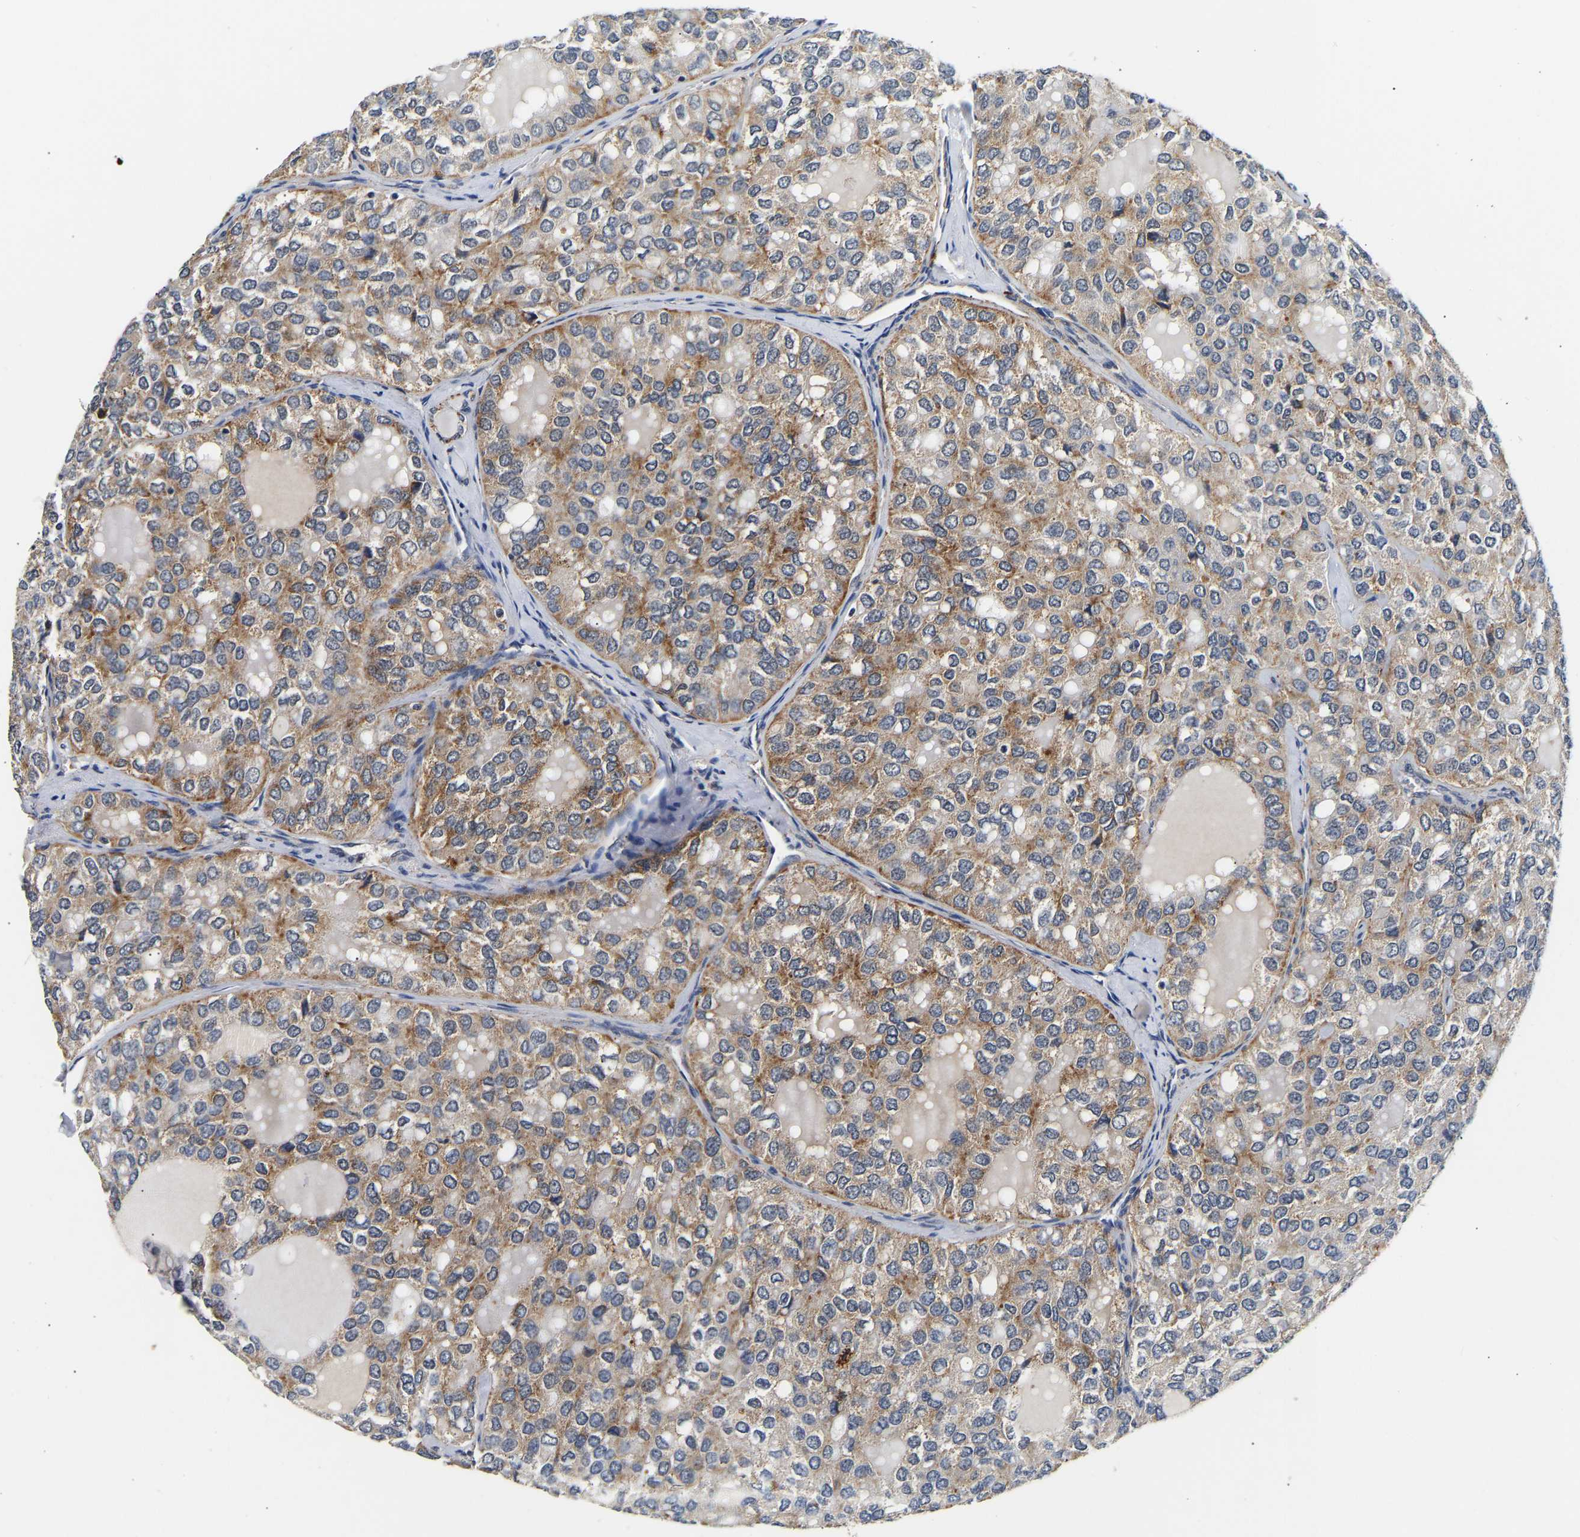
{"staining": {"intensity": "moderate", "quantity": ">75%", "location": "cytoplasmic/membranous"}, "tissue": "thyroid cancer", "cell_type": "Tumor cells", "image_type": "cancer", "snomed": [{"axis": "morphology", "description": "Follicular adenoma carcinoma, NOS"}, {"axis": "topography", "description": "Thyroid gland"}], "caption": "High-magnification brightfield microscopy of follicular adenoma carcinoma (thyroid) stained with DAB (3,3'-diaminobenzidine) (brown) and counterstained with hematoxylin (blue). tumor cells exhibit moderate cytoplasmic/membranous positivity is seen in about>75% of cells.", "gene": "SMU1", "patient": {"sex": "male", "age": 75}}